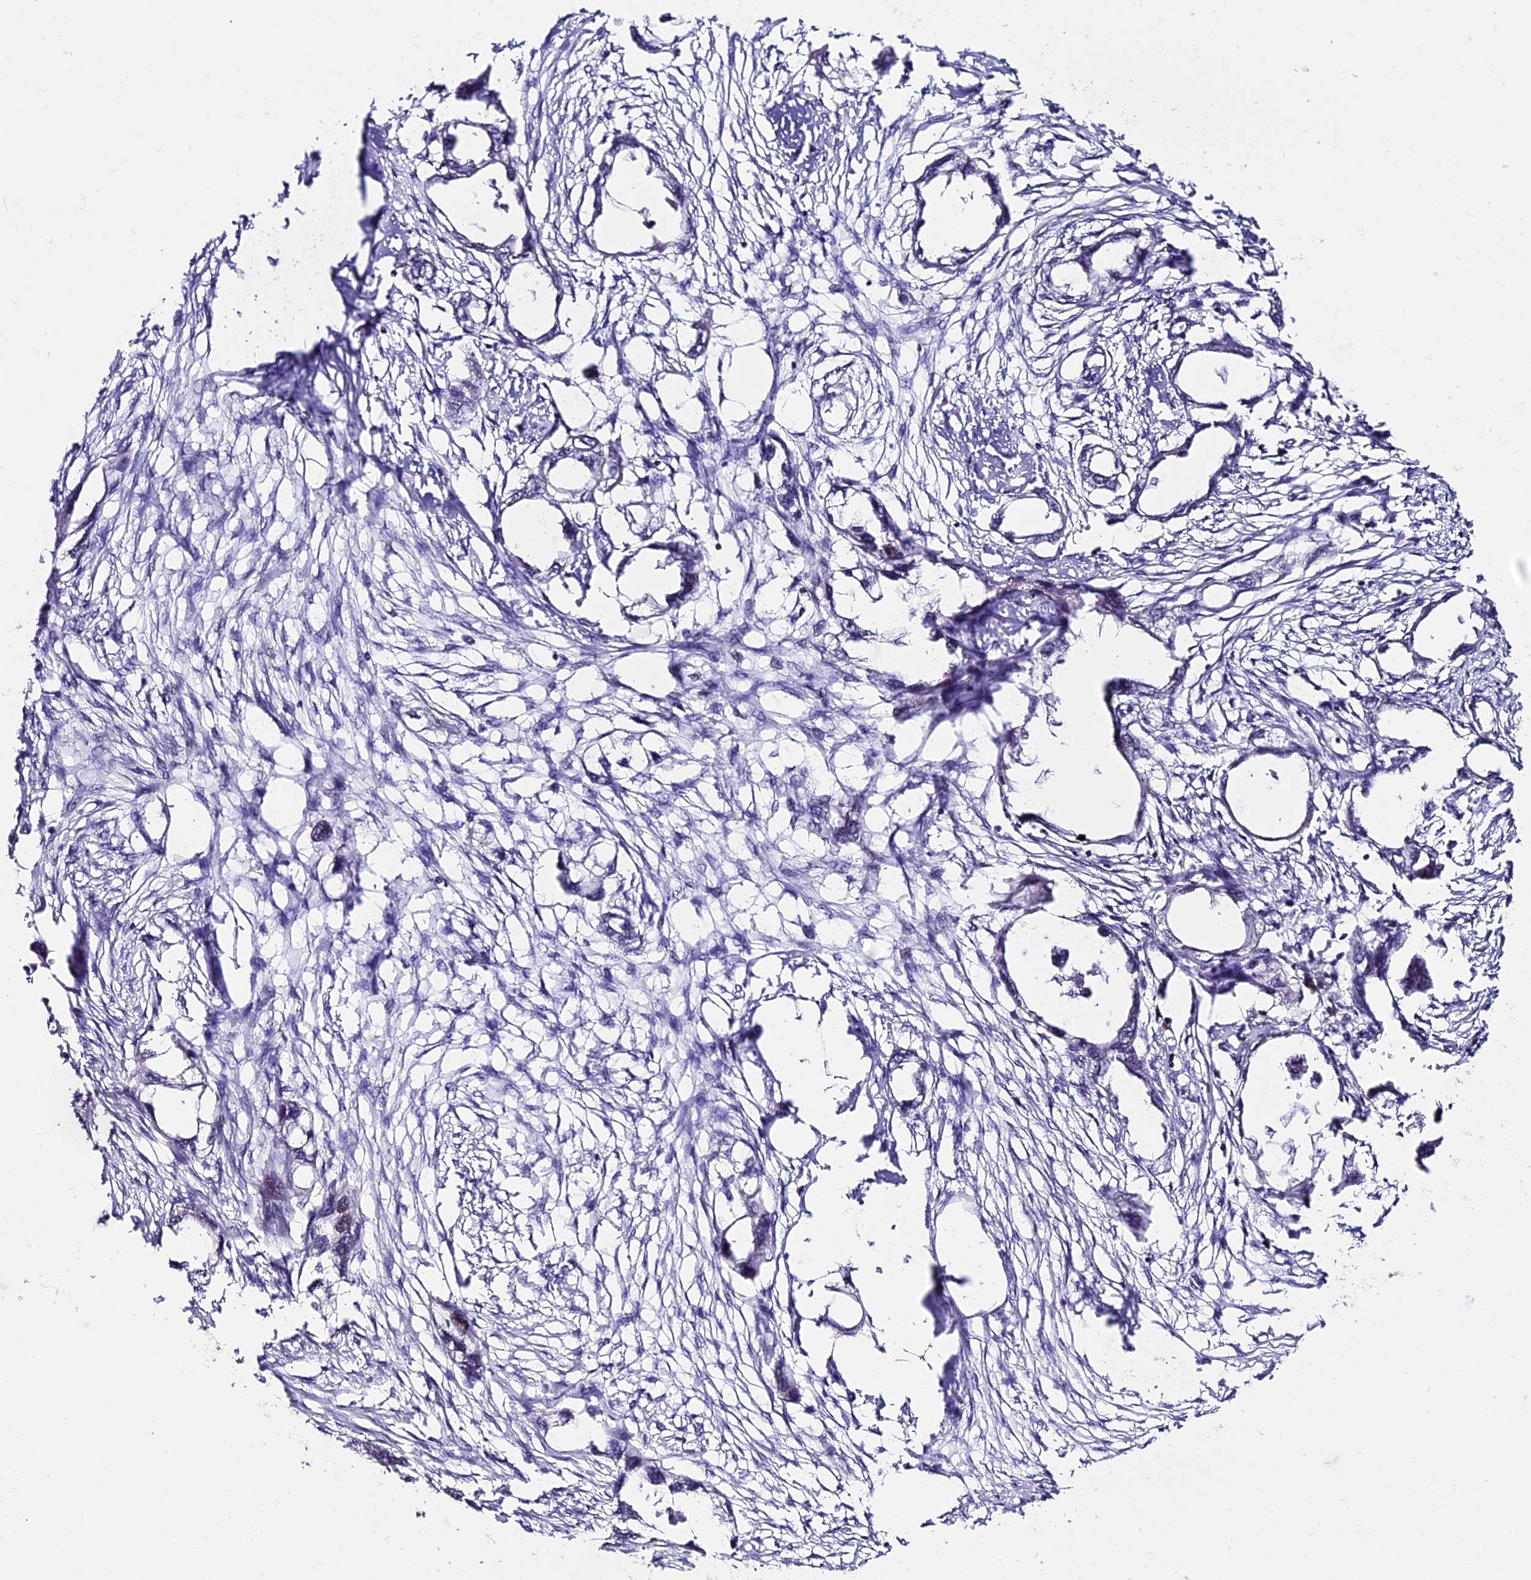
{"staining": {"intensity": "negative", "quantity": "none", "location": "none"}, "tissue": "endometrial cancer", "cell_type": "Tumor cells", "image_type": "cancer", "snomed": [{"axis": "morphology", "description": "Adenocarcinoma, NOS"}, {"axis": "morphology", "description": "Adenocarcinoma, metastatic, NOS"}, {"axis": "topography", "description": "Adipose tissue"}, {"axis": "topography", "description": "Endometrium"}], "caption": "Photomicrograph shows no significant protein positivity in tumor cells of endometrial cancer (metastatic adenocarcinoma).", "gene": "SIPA1L3", "patient": {"sex": "female", "age": 67}}